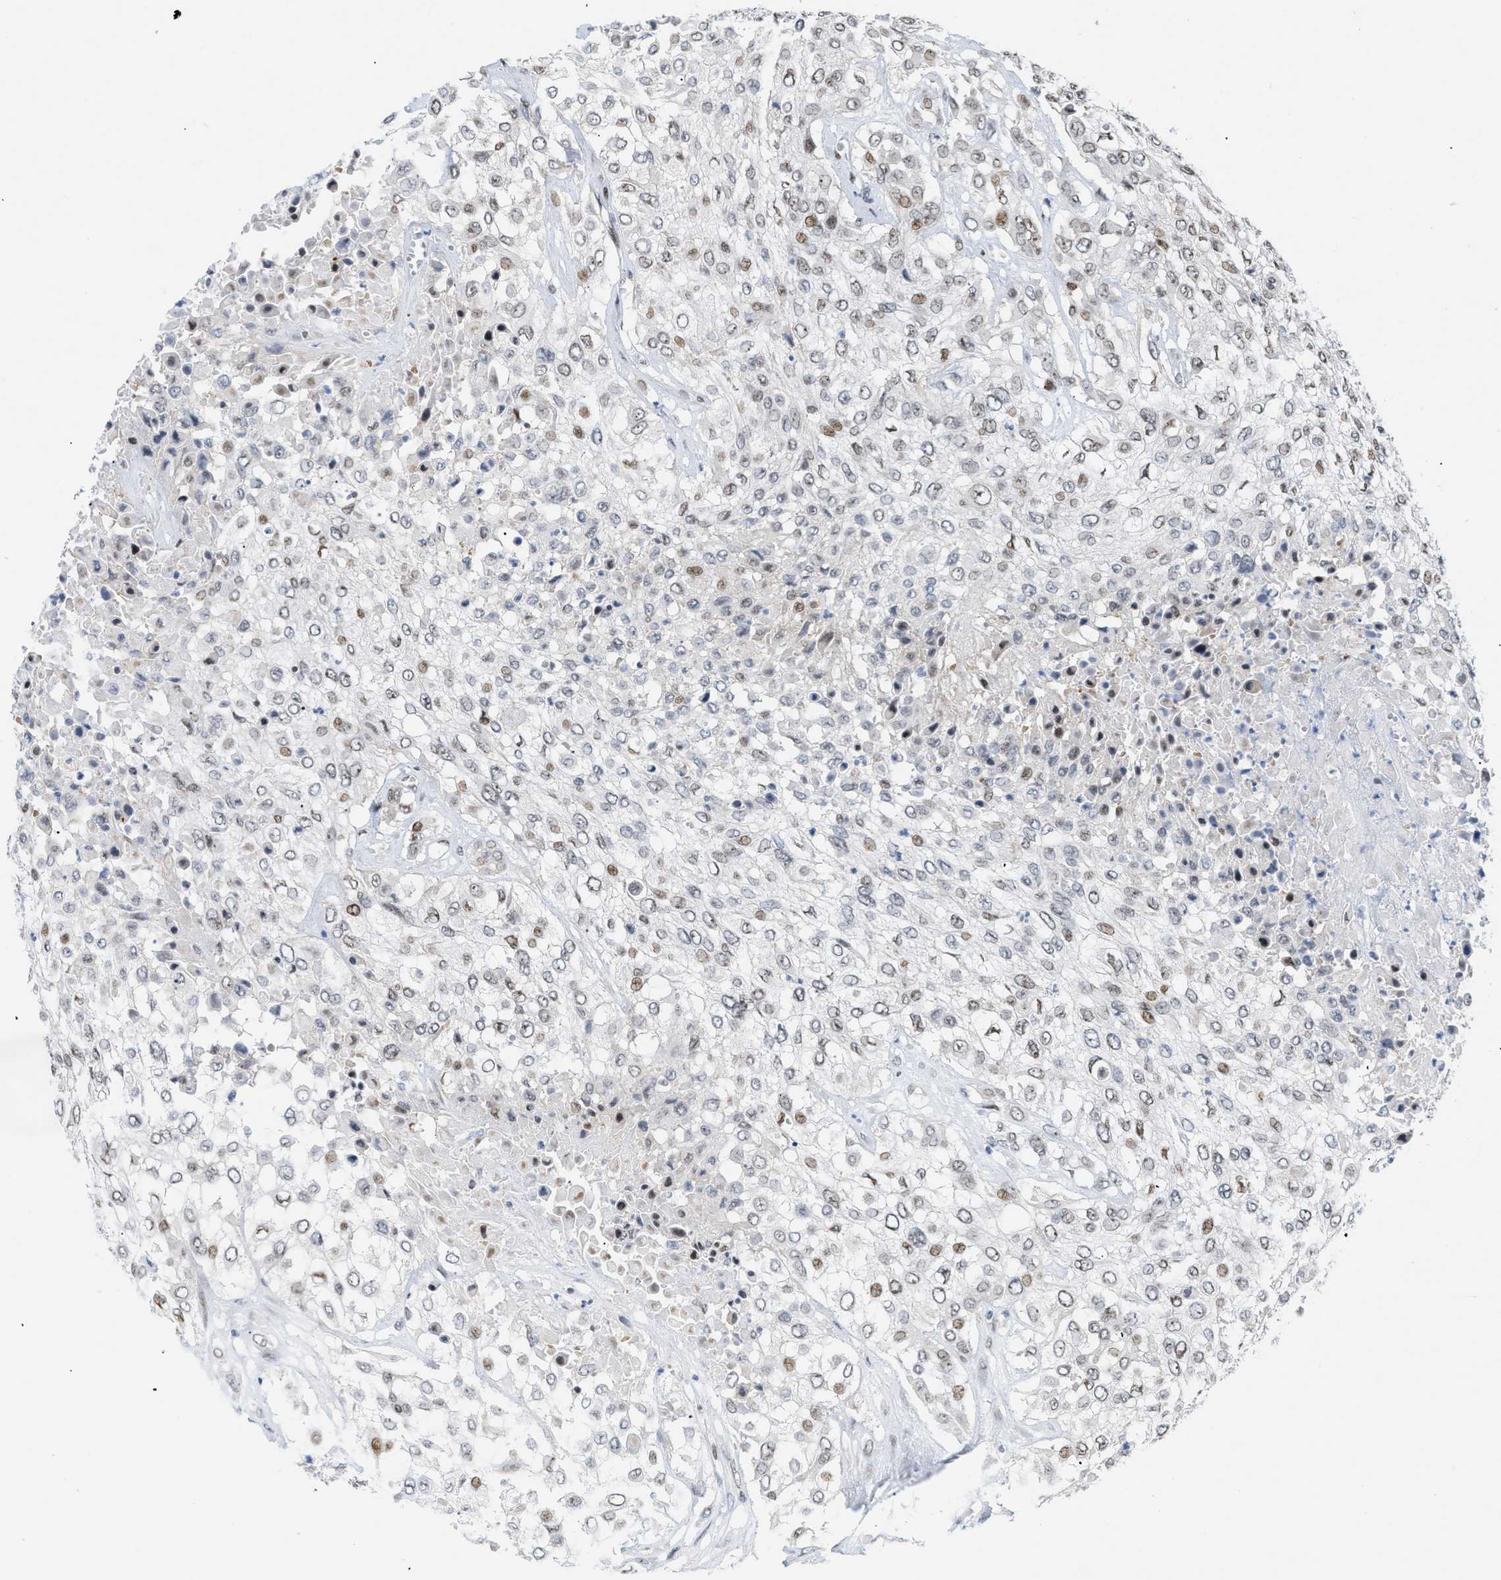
{"staining": {"intensity": "moderate", "quantity": "25%-75%", "location": "nuclear"}, "tissue": "urothelial cancer", "cell_type": "Tumor cells", "image_type": "cancer", "snomed": [{"axis": "morphology", "description": "Urothelial carcinoma, High grade"}, {"axis": "topography", "description": "Urinary bladder"}], "caption": "Urothelial carcinoma (high-grade) was stained to show a protein in brown. There is medium levels of moderate nuclear staining in about 25%-75% of tumor cells.", "gene": "MED1", "patient": {"sex": "male", "age": 57}}